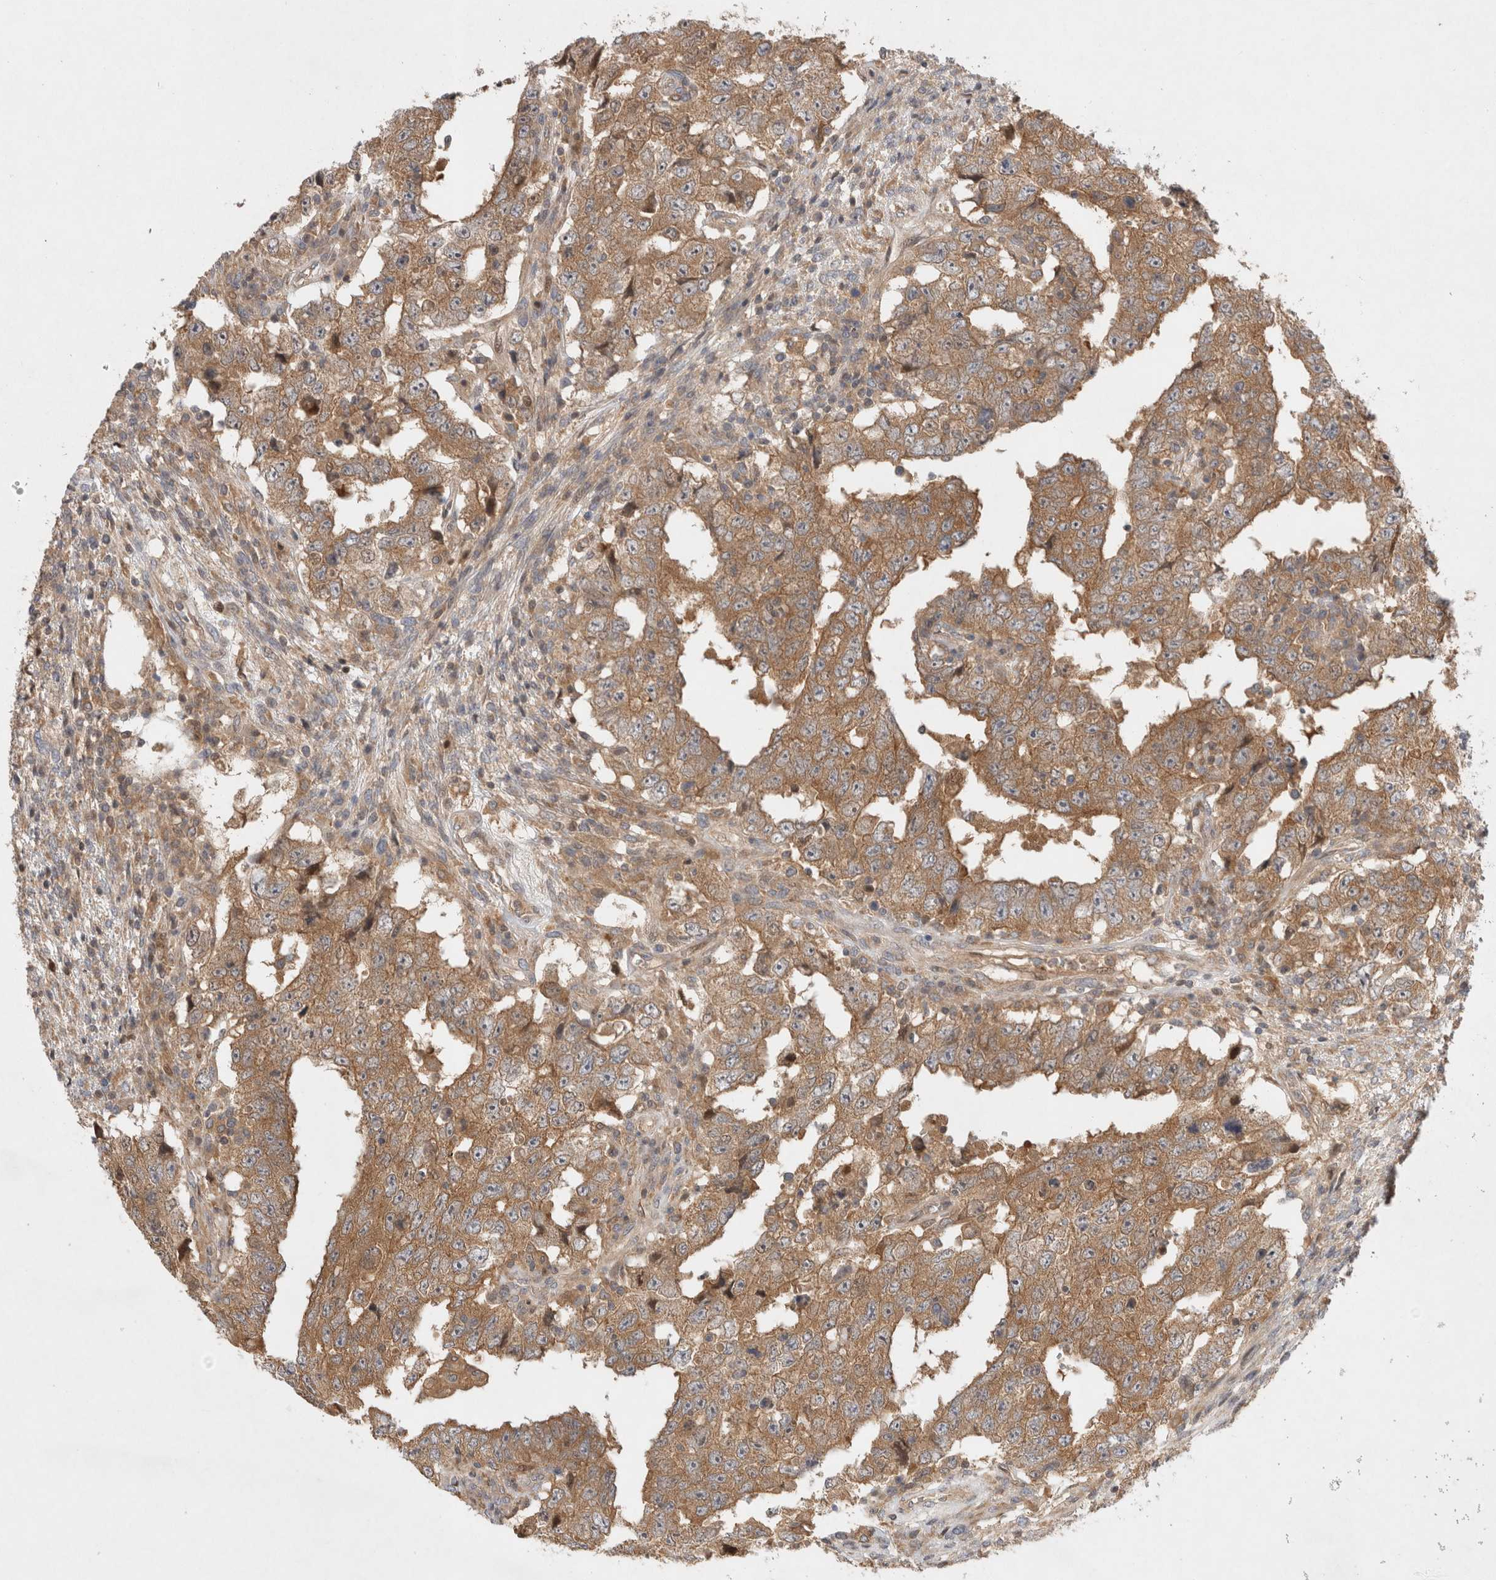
{"staining": {"intensity": "moderate", "quantity": ">75%", "location": "cytoplasmic/membranous"}, "tissue": "testis cancer", "cell_type": "Tumor cells", "image_type": "cancer", "snomed": [{"axis": "morphology", "description": "Carcinoma, Embryonal, NOS"}, {"axis": "topography", "description": "Testis"}], "caption": "The histopathology image exhibits a brown stain indicating the presence of a protein in the cytoplasmic/membranous of tumor cells in testis cancer (embryonal carcinoma). The staining was performed using DAB, with brown indicating positive protein expression. Nuclei are stained blue with hematoxylin.", "gene": "HTT", "patient": {"sex": "male", "age": 26}}